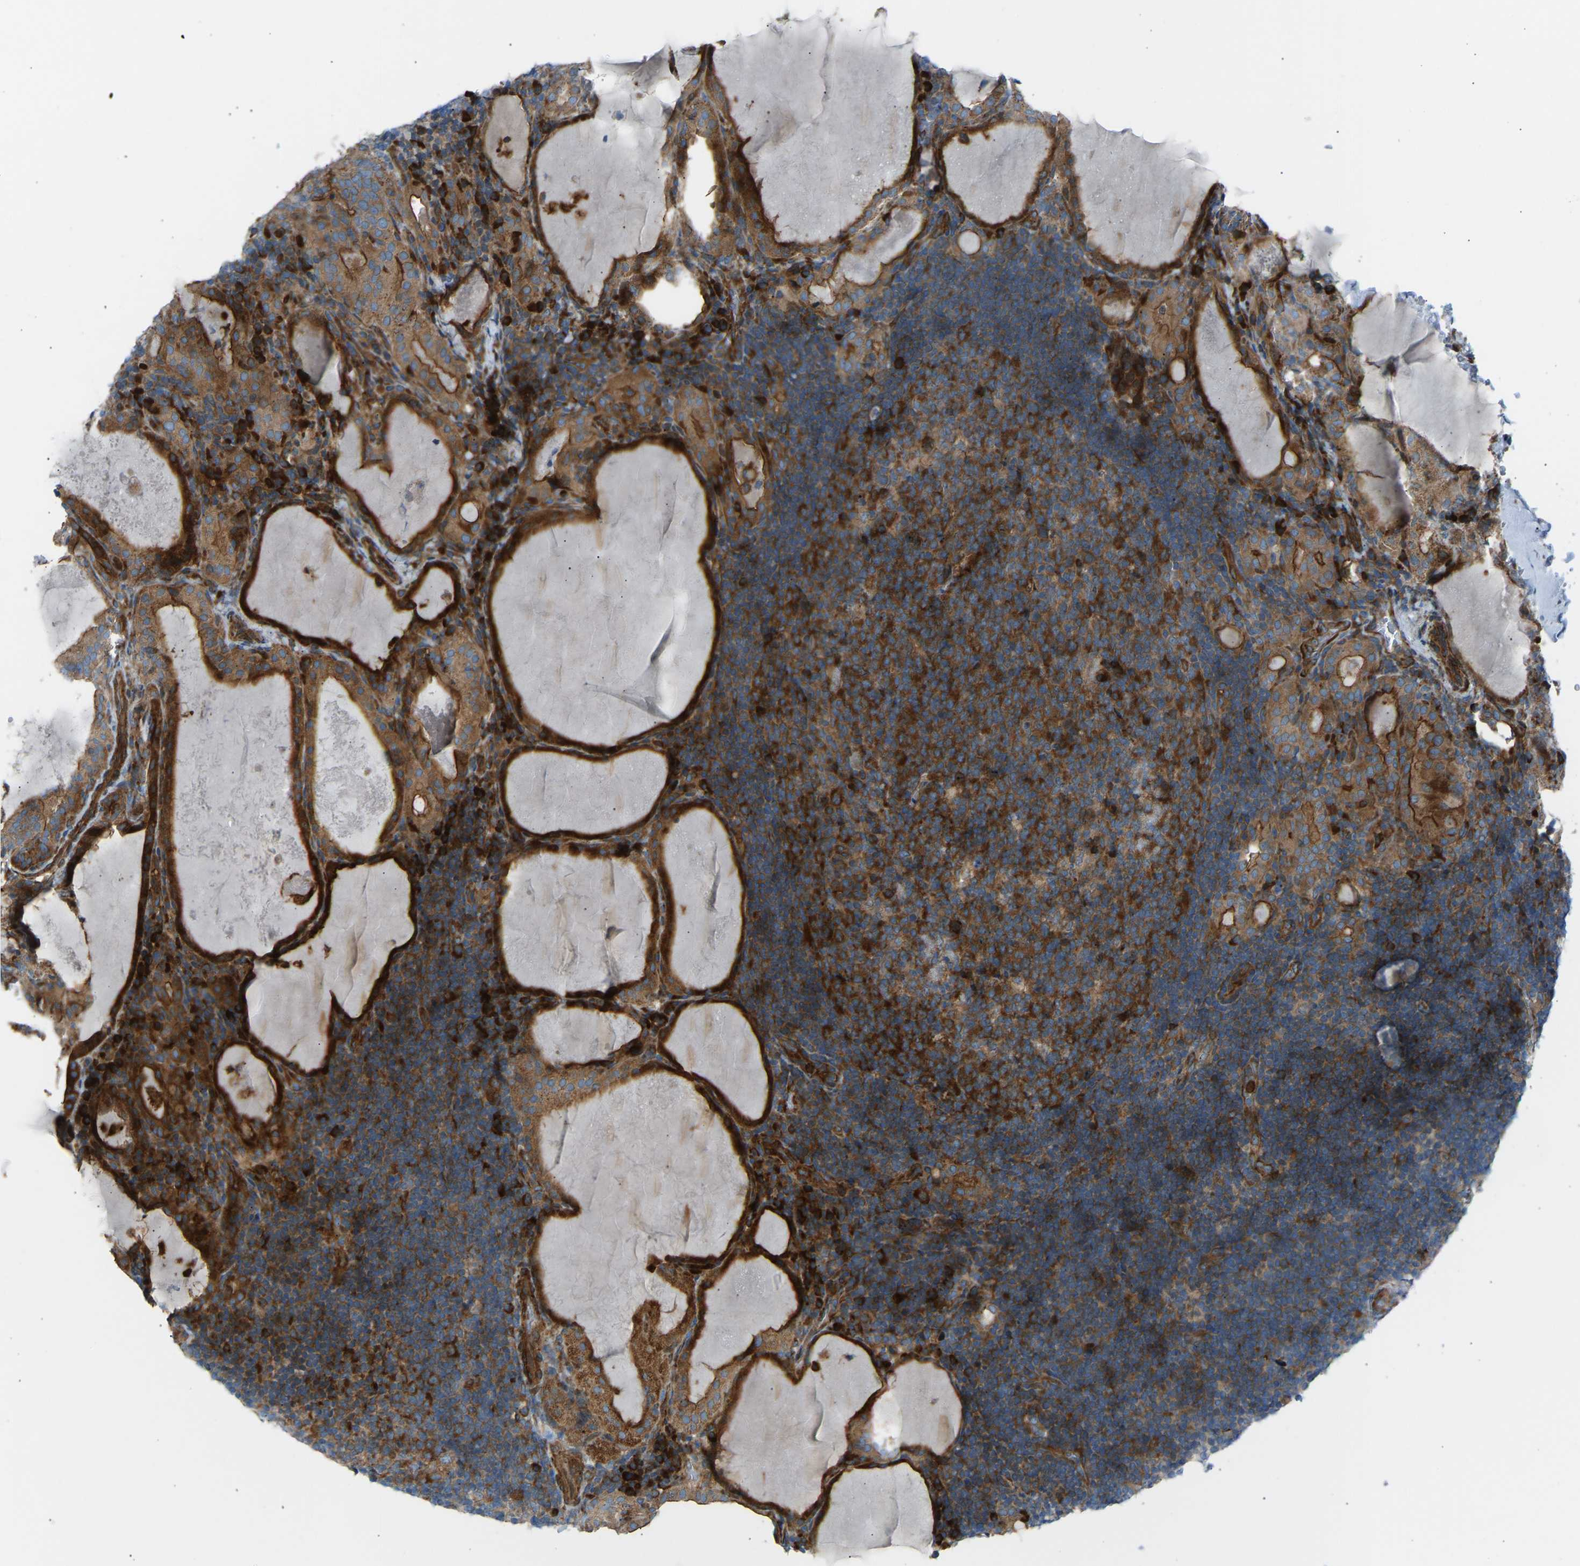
{"staining": {"intensity": "strong", "quantity": ">75%", "location": "cytoplasmic/membranous"}, "tissue": "thyroid cancer", "cell_type": "Tumor cells", "image_type": "cancer", "snomed": [{"axis": "morphology", "description": "Papillary adenocarcinoma, NOS"}, {"axis": "topography", "description": "Thyroid gland"}], "caption": "Protein staining by immunohistochemistry (IHC) reveals strong cytoplasmic/membranous positivity in approximately >75% of tumor cells in thyroid papillary adenocarcinoma.", "gene": "VPS41", "patient": {"sex": "female", "age": 42}}